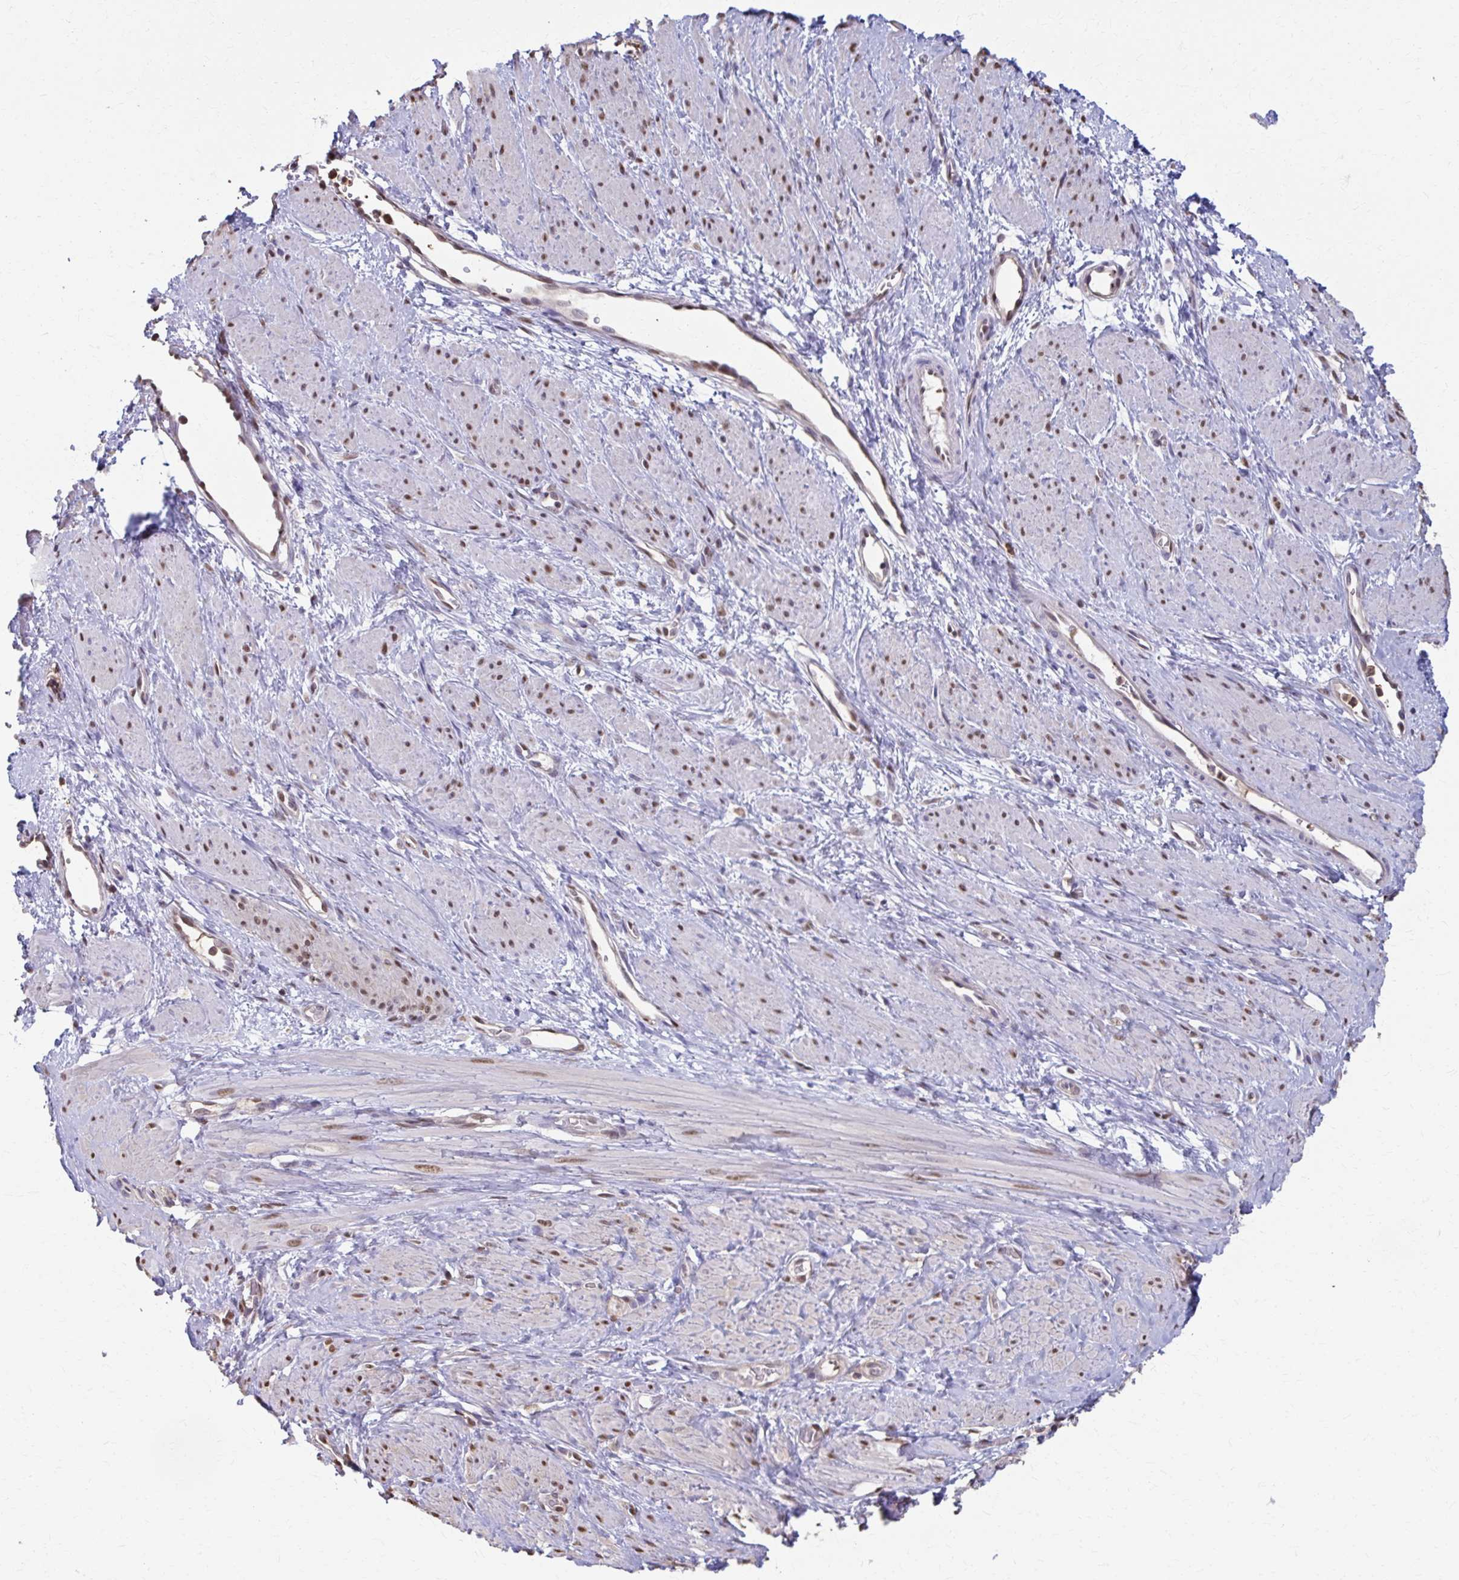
{"staining": {"intensity": "weak", "quantity": ">75%", "location": "nuclear"}, "tissue": "smooth muscle", "cell_type": "Smooth muscle cells", "image_type": "normal", "snomed": [{"axis": "morphology", "description": "Normal tissue, NOS"}, {"axis": "topography", "description": "Smooth muscle"}, {"axis": "topography", "description": "Uterus"}], "caption": "Protein expression by immunohistochemistry exhibits weak nuclear expression in about >75% of smooth muscle cells in benign smooth muscle. The protein is stained brown, and the nuclei are stained in blue (DAB IHC with brightfield microscopy, high magnification).", "gene": "ING4", "patient": {"sex": "female", "age": 39}}